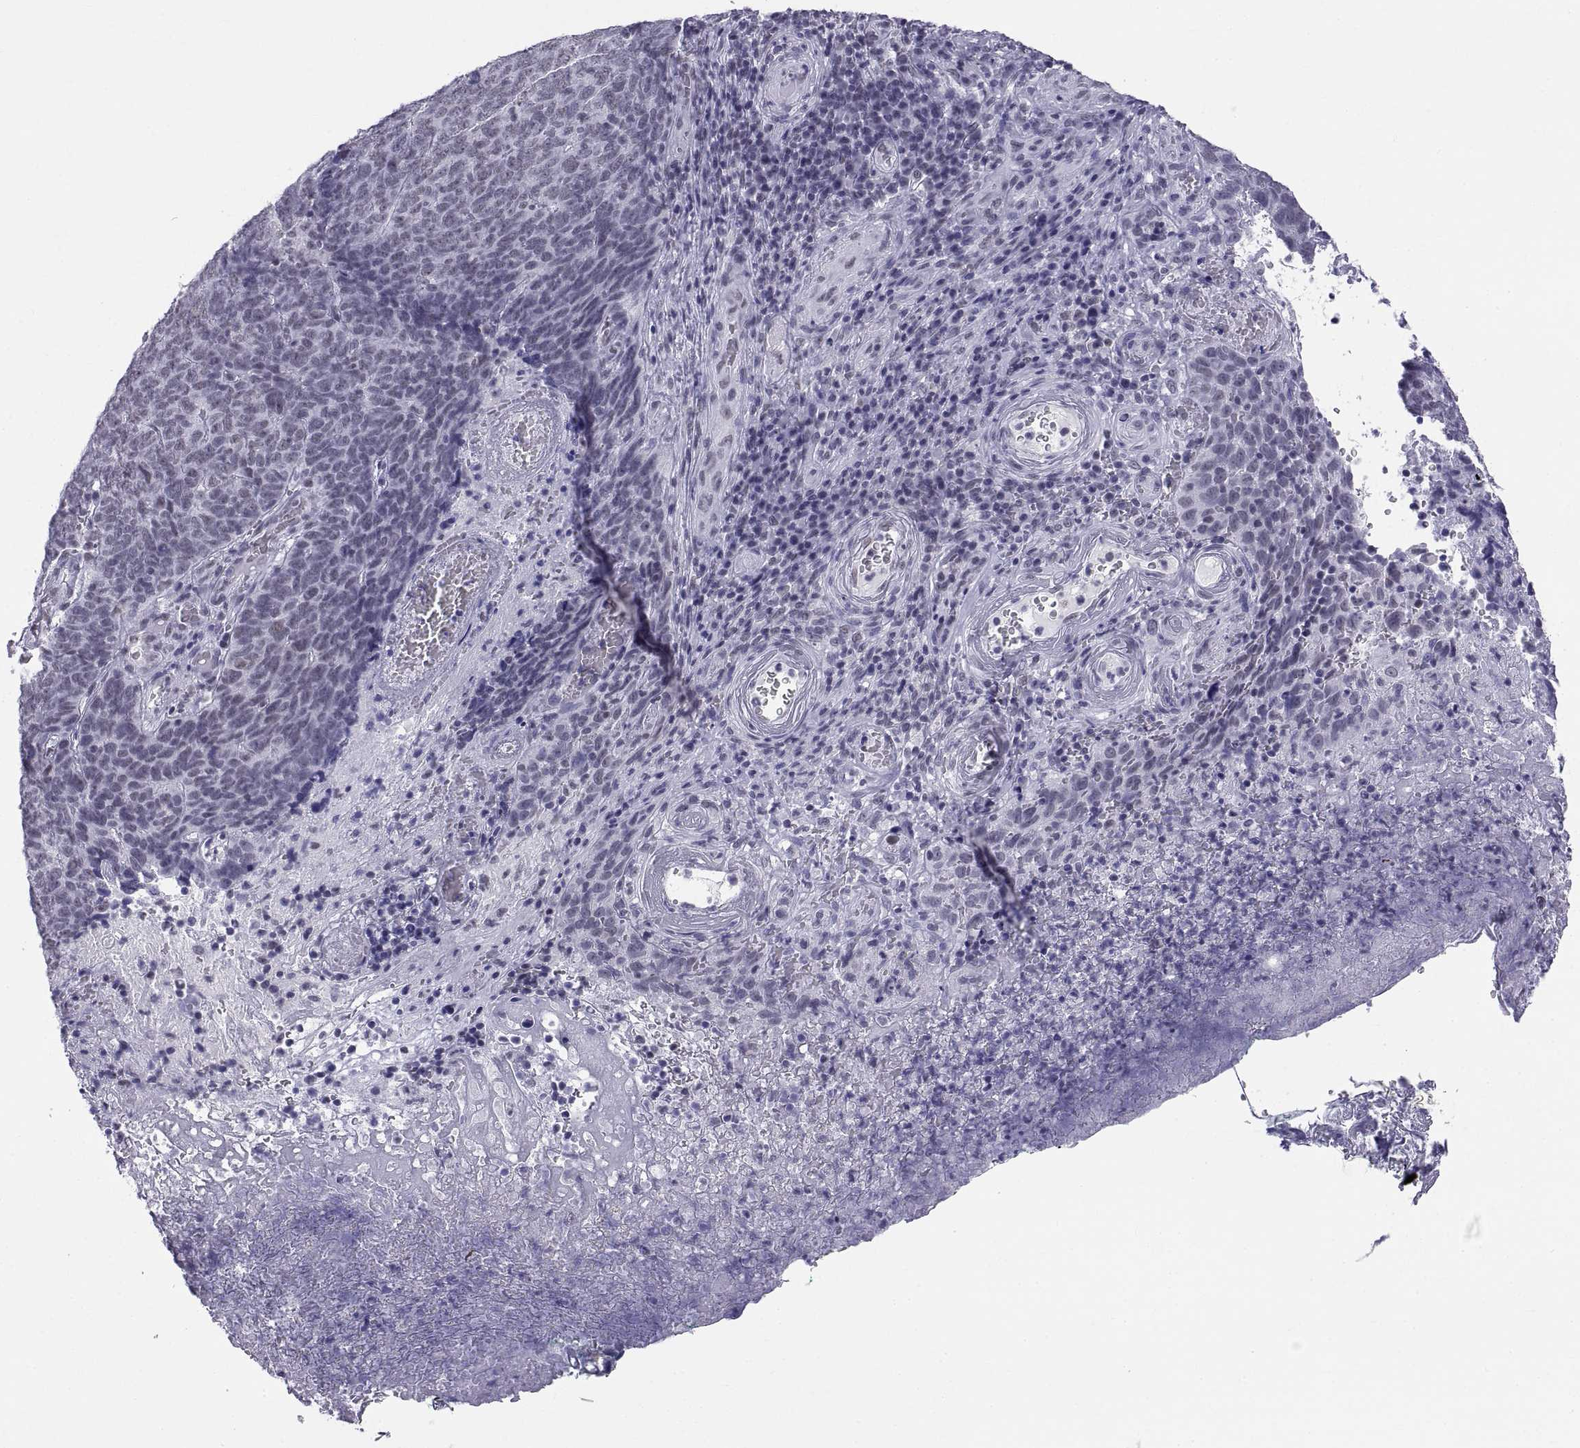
{"staining": {"intensity": "weak", "quantity": "25%-75%", "location": "nuclear"}, "tissue": "skin cancer", "cell_type": "Tumor cells", "image_type": "cancer", "snomed": [{"axis": "morphology", "description": "Squamous cell carcinoma, NOS"}, {"axis": "topography", "description": "Skin"}, {"axis": "topography", "description": "Anal"}], "caption": "A brown stain highlights weak nuclear staining of a protein in human squamous cell carcinoma (skin) tumor cells.", "gene": "NEUROD6", "patient": {"sex": "female", "age": 51}}